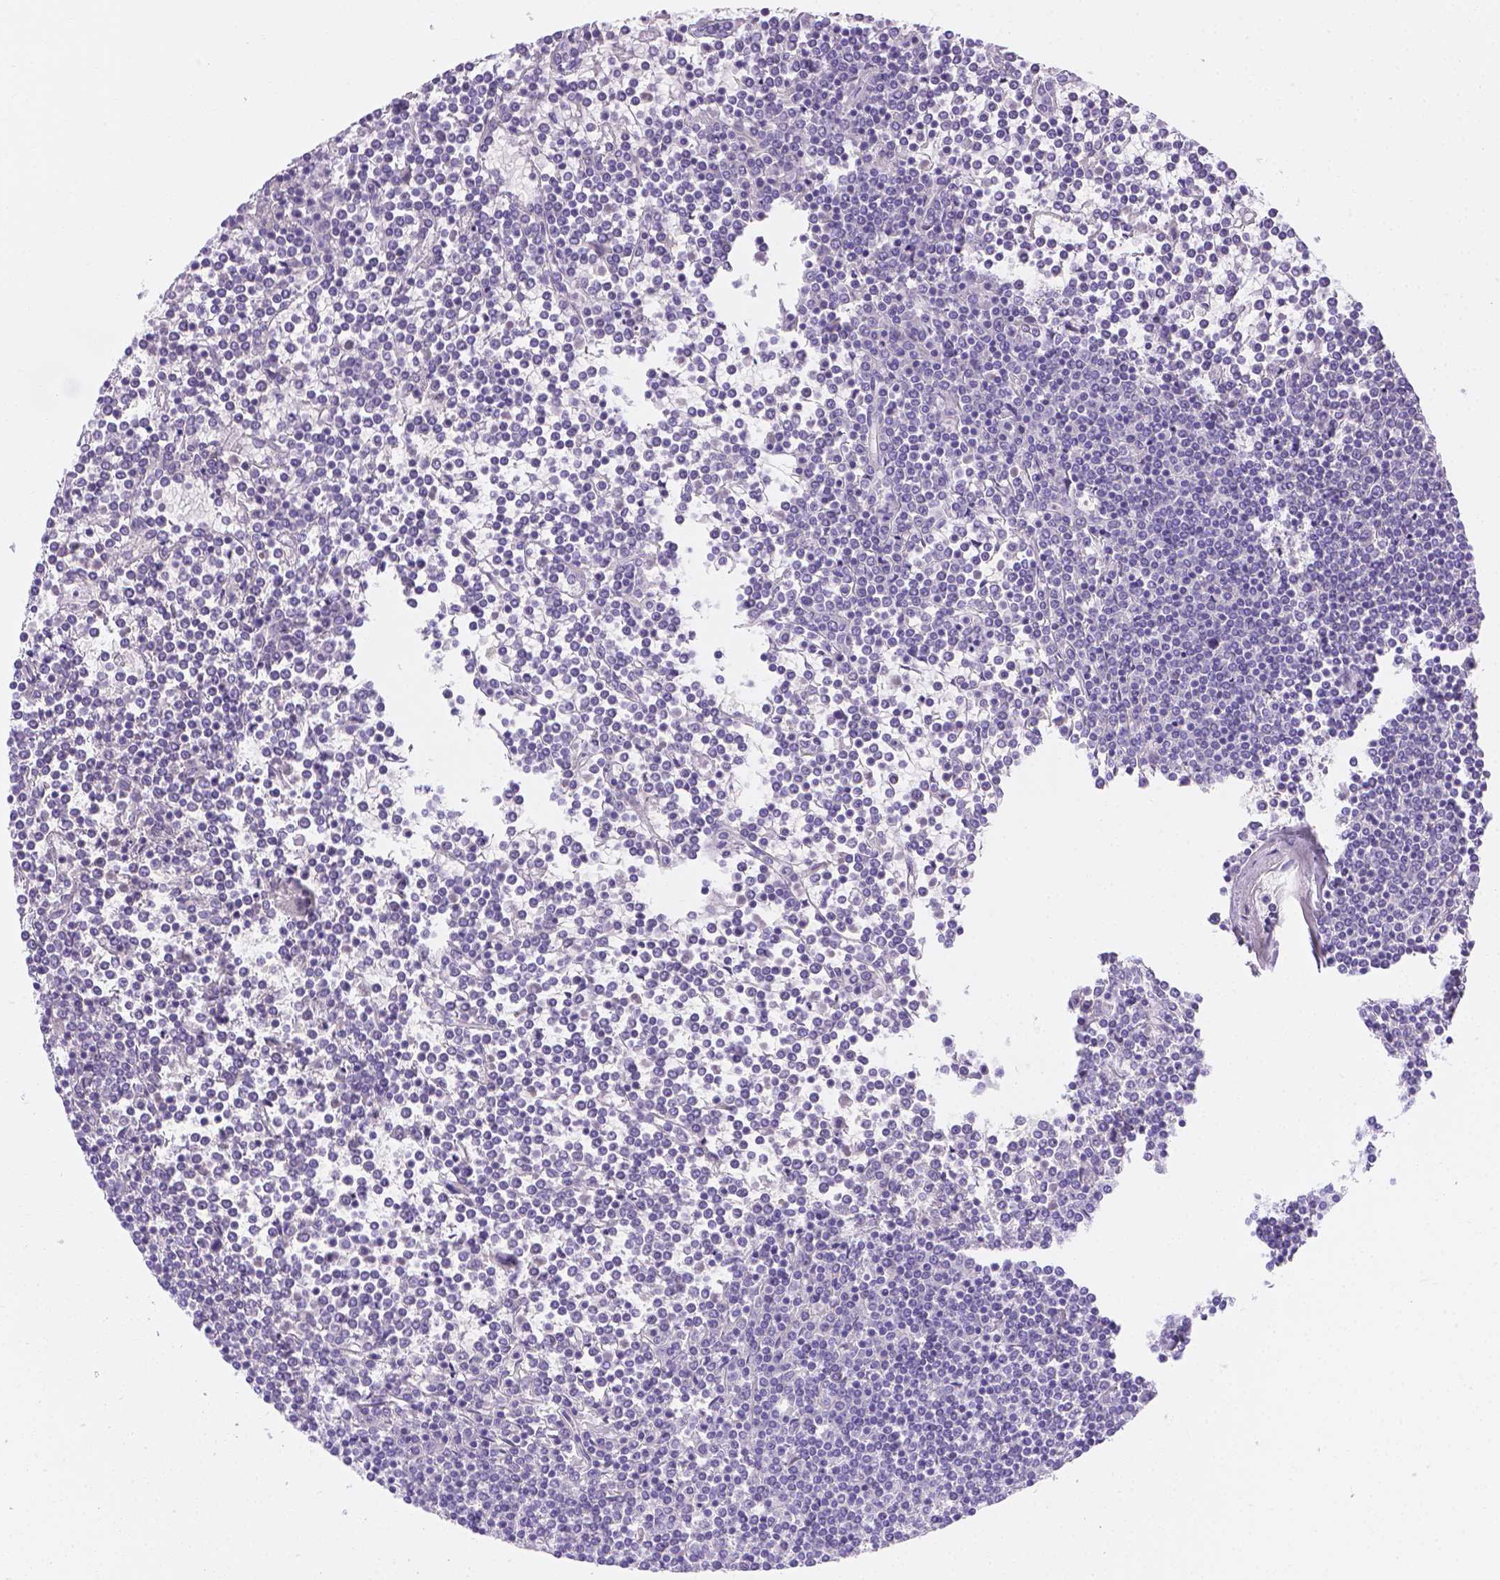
{"staining": {"intensity": "negative", "quantity": "none", "location": "none"}, "tissue": "lymphoma", "cell_type": "Tumor cells", "image_type": "cancer", "snomed": [{"axis": "morphology", "description": "Malignant lymphoma, non-Hodgkin's type, Low grade"}, {"axis": "topography", "description": "Spleen"}], "caption": "Low-grade malignant lymphoma, non-Hodgkin's type stained for a protein using immunohistochemistry exhibits no positivity tumor cells.", "gene": "MLN", "patient": {"sex": "female", "age": 19}}